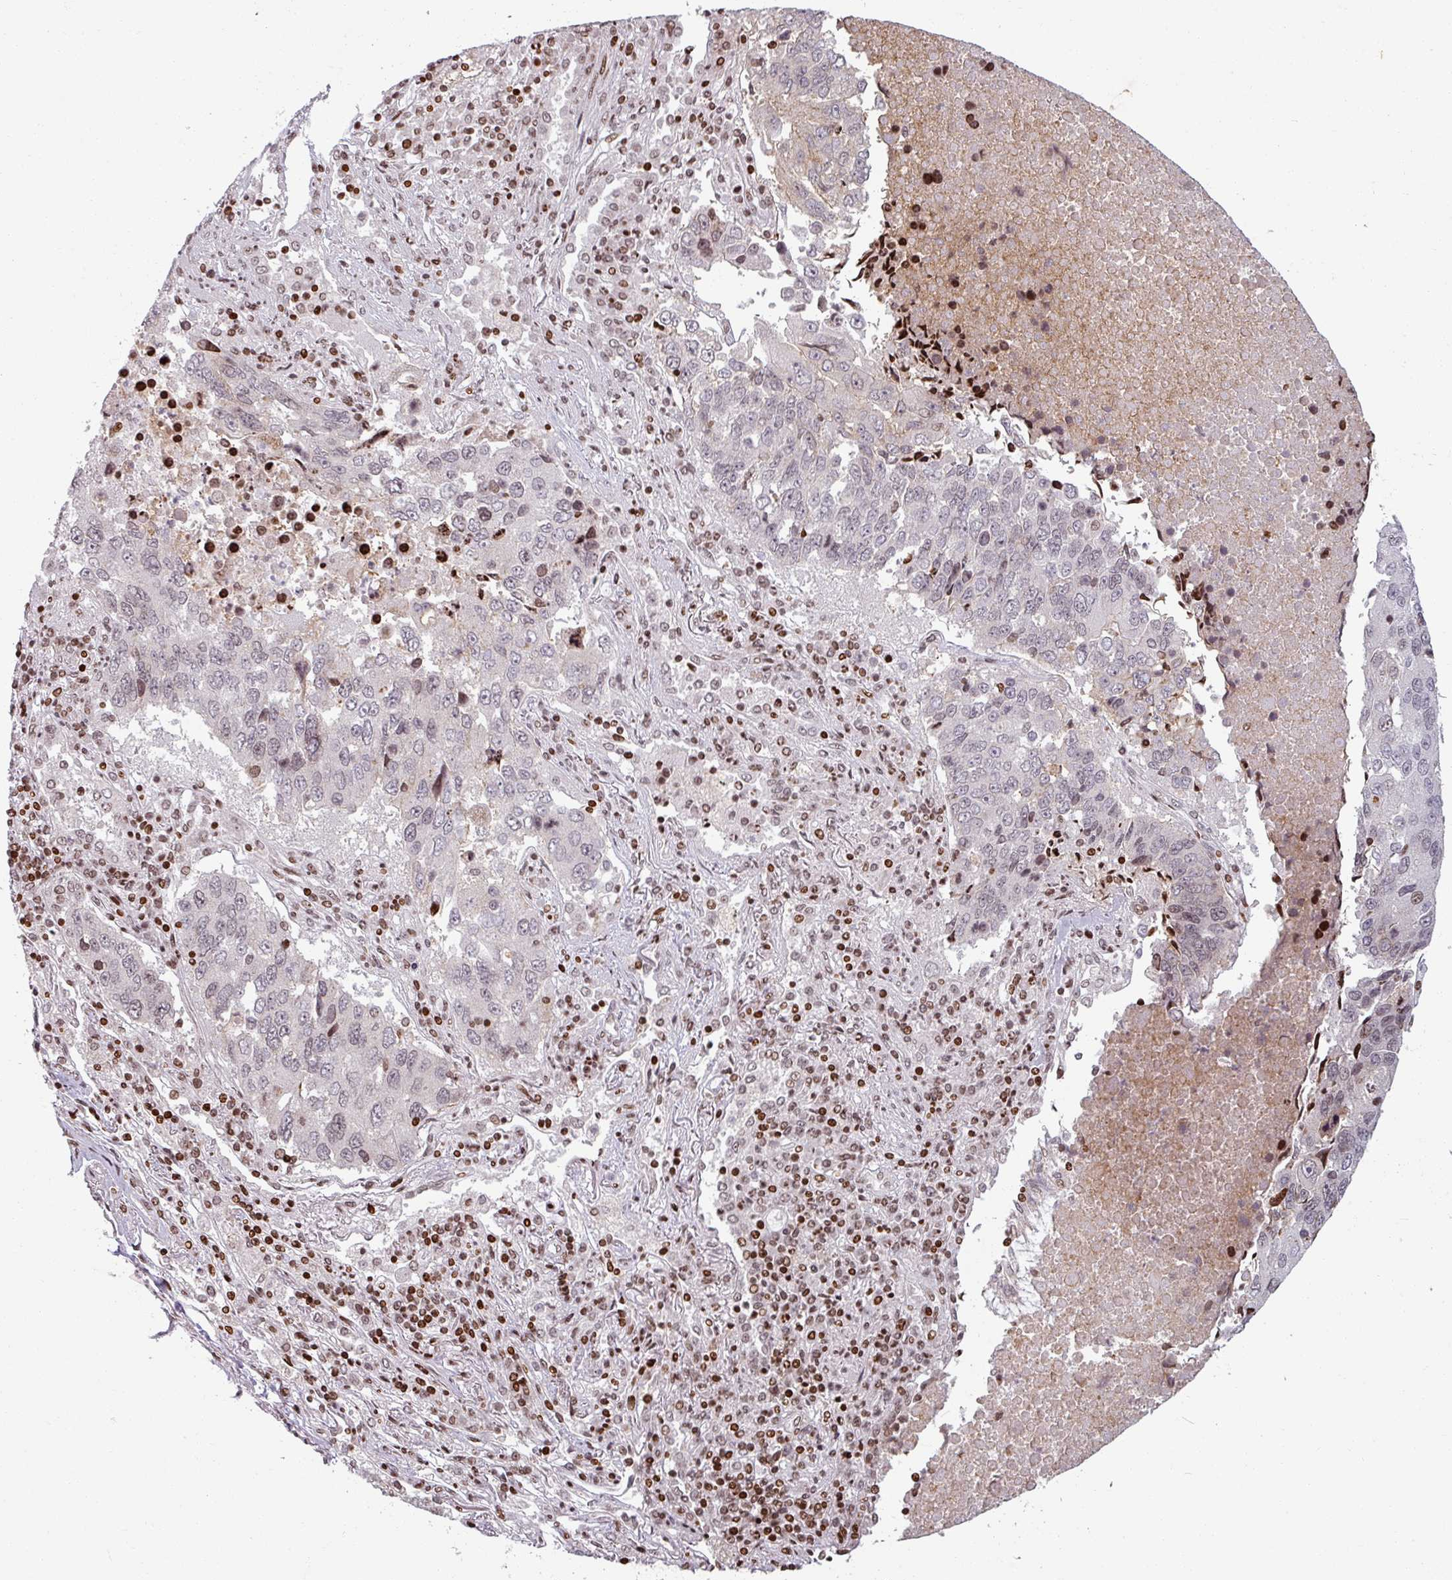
{"staining": {"intensity": "moderate", "quantity": "<25%", "location": "cytoplasmic/membranous"}, "tissue": "lung cancer", "cell_type": "Tumor cells", "image_type": "cancer", "snomed": [{"axis": "morphology", "description": "Squamous cell carcinoma, NOS"}, {"axis": "topography", "description": "Lung"}], "caption": "Moderate cytoplasmic/membranous staining for a protein is seen in about <25% of tumor cells of lung cancer using immunohistochemistry.", "gene": "NCOR1", "patient": {"sex": "female", "age": 66}}